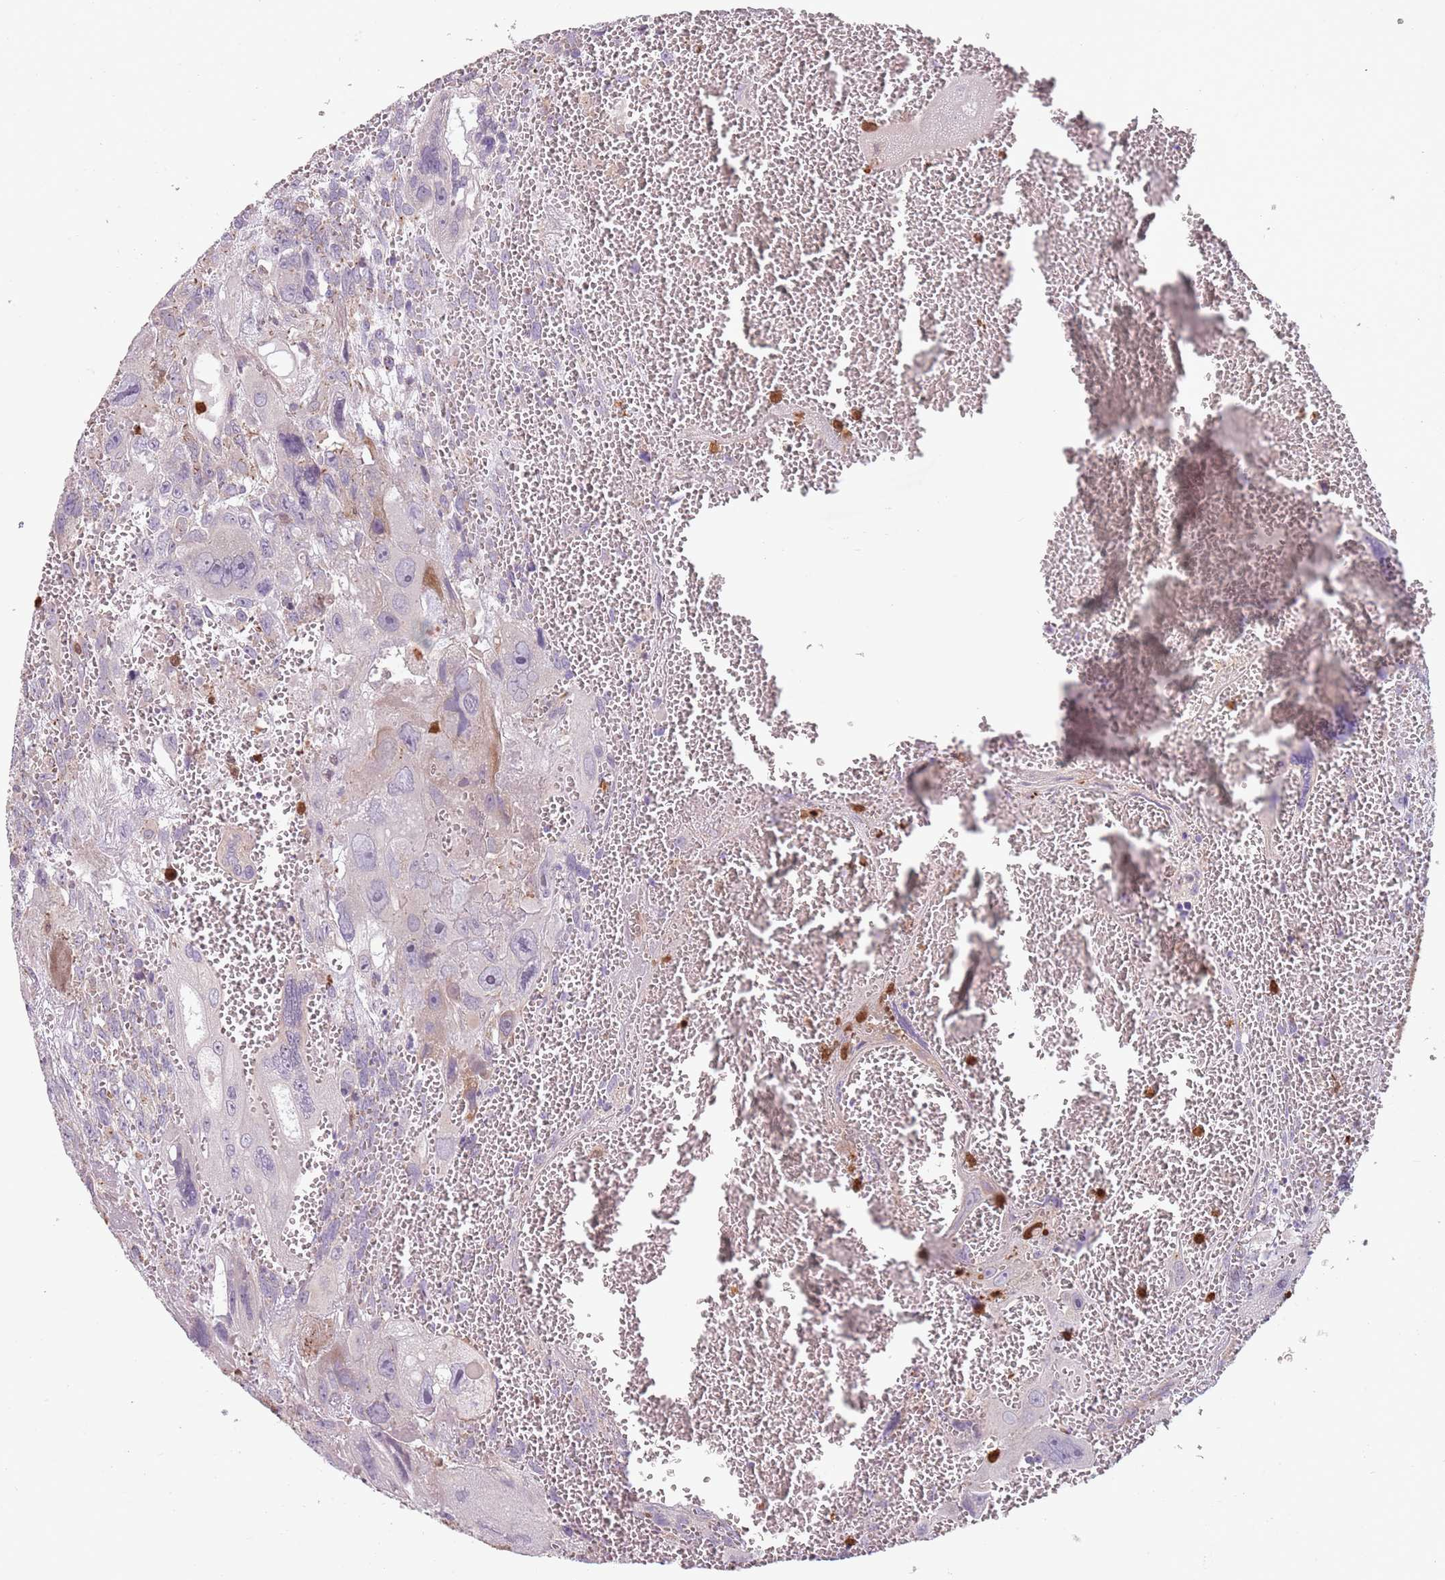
{"staining": {"intensity": "negative", "quantity": "none", "location": "none"}, "tissue": "testis cancer", "cell_type": "Tumor cells", "image_type": "cancer", "snomed": [{"axis": "morphology", "description": "Carcinoma, Embryonal, NOS"}, {"axis": "topography", "description": "Testis"}], "caption": "IHC of embryonal carcinoma (testis) shows no positivity in tumor cells.", "gene": "SPAG4", "patient": {"sex": "male", "age": 28}}